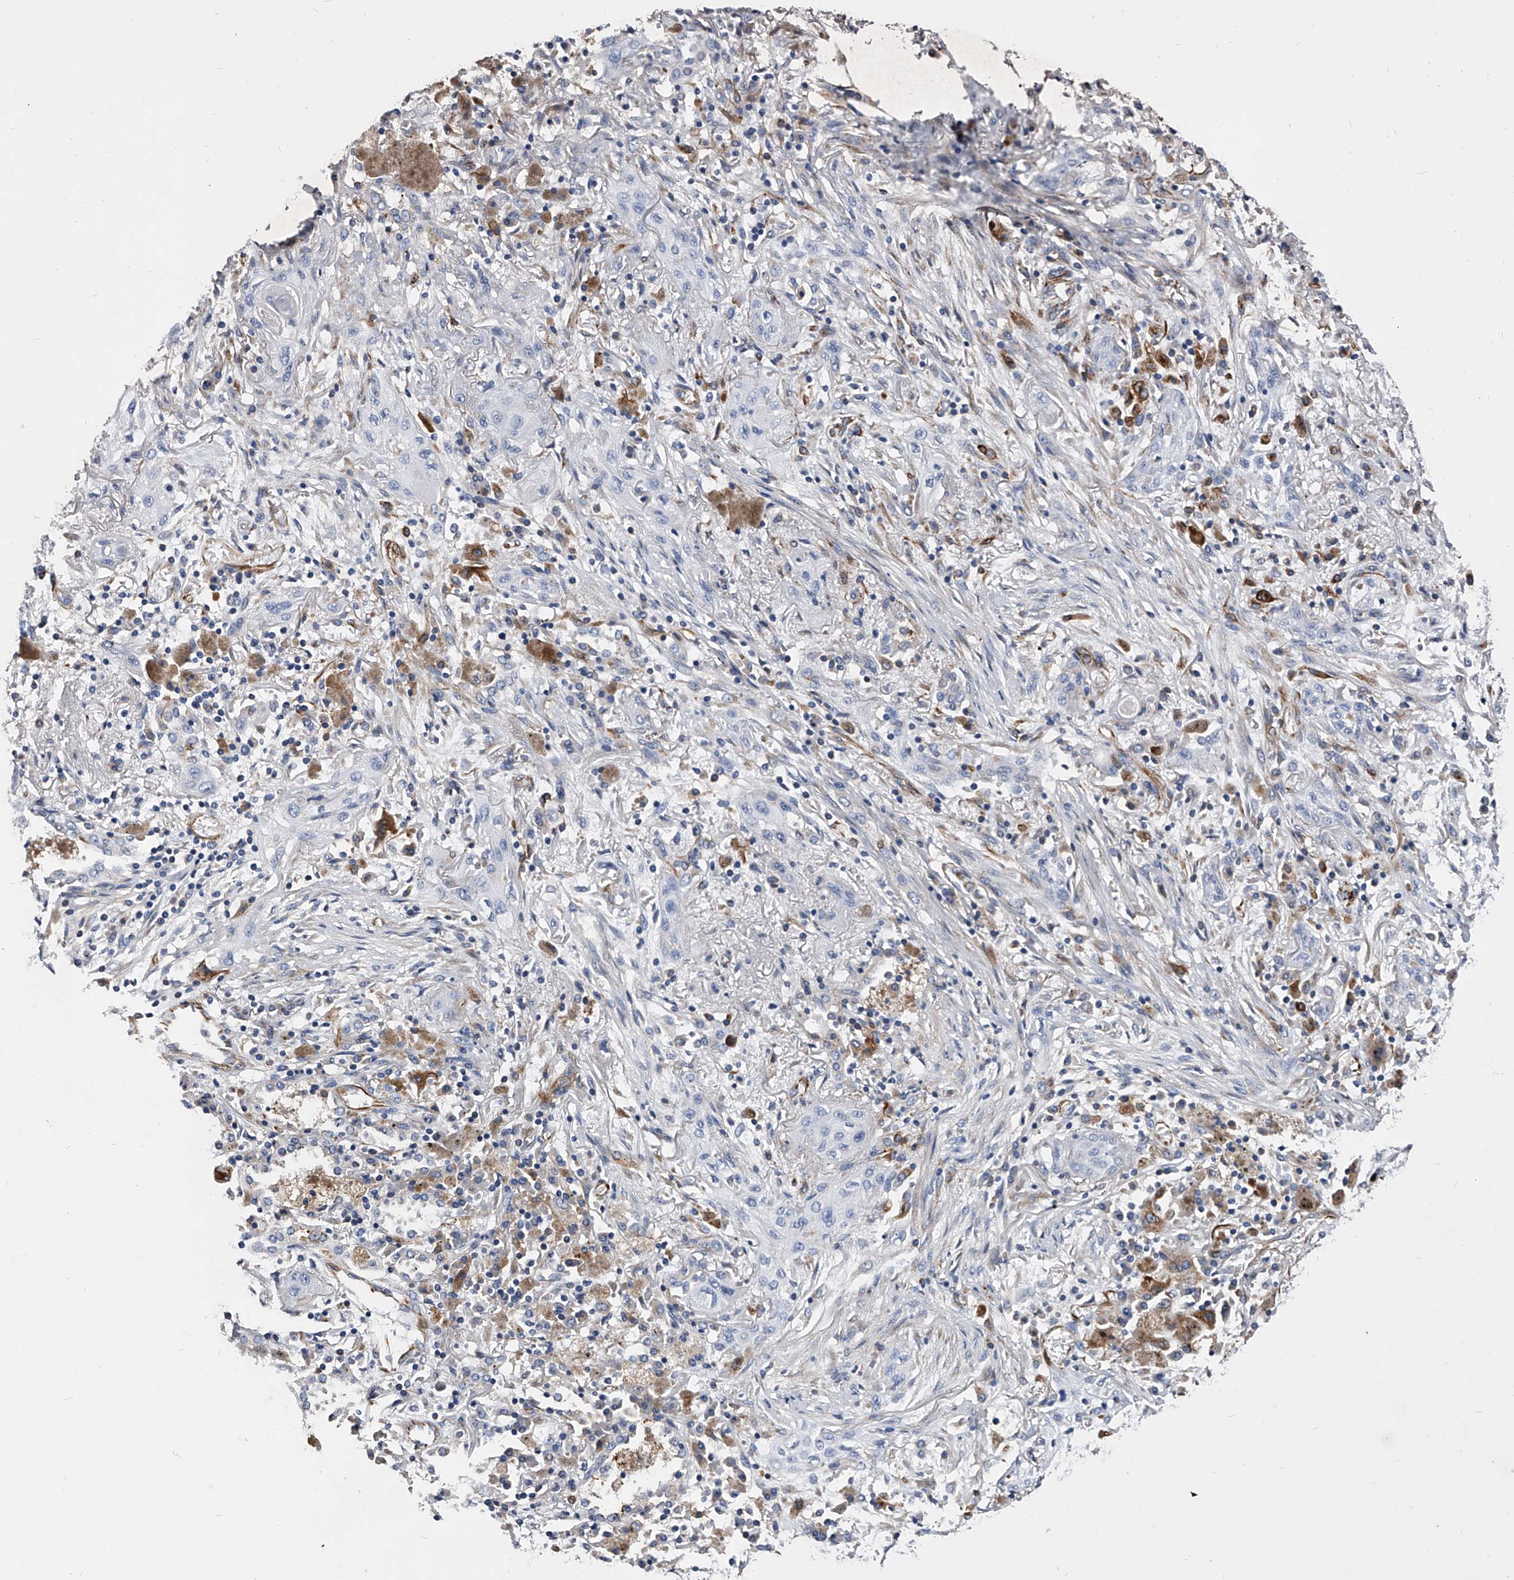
{"staining": {"intensity": "negative", "quantity": "none", "location": "none"}, "tissue": "lung cancer", "cell_type": "Tumor cells", "image_type": "cancer", "snomed": [{"axis": "morphology", "description": "Squamous cell carcinoma, NOS"}, {"axis": "topography", "description": "Lung"}], "caption": "An image of human lung cancer is negative for staining in tumor cells.", "gene": "EFCAB7", "patient": {"sex": "female", "age": 47}}